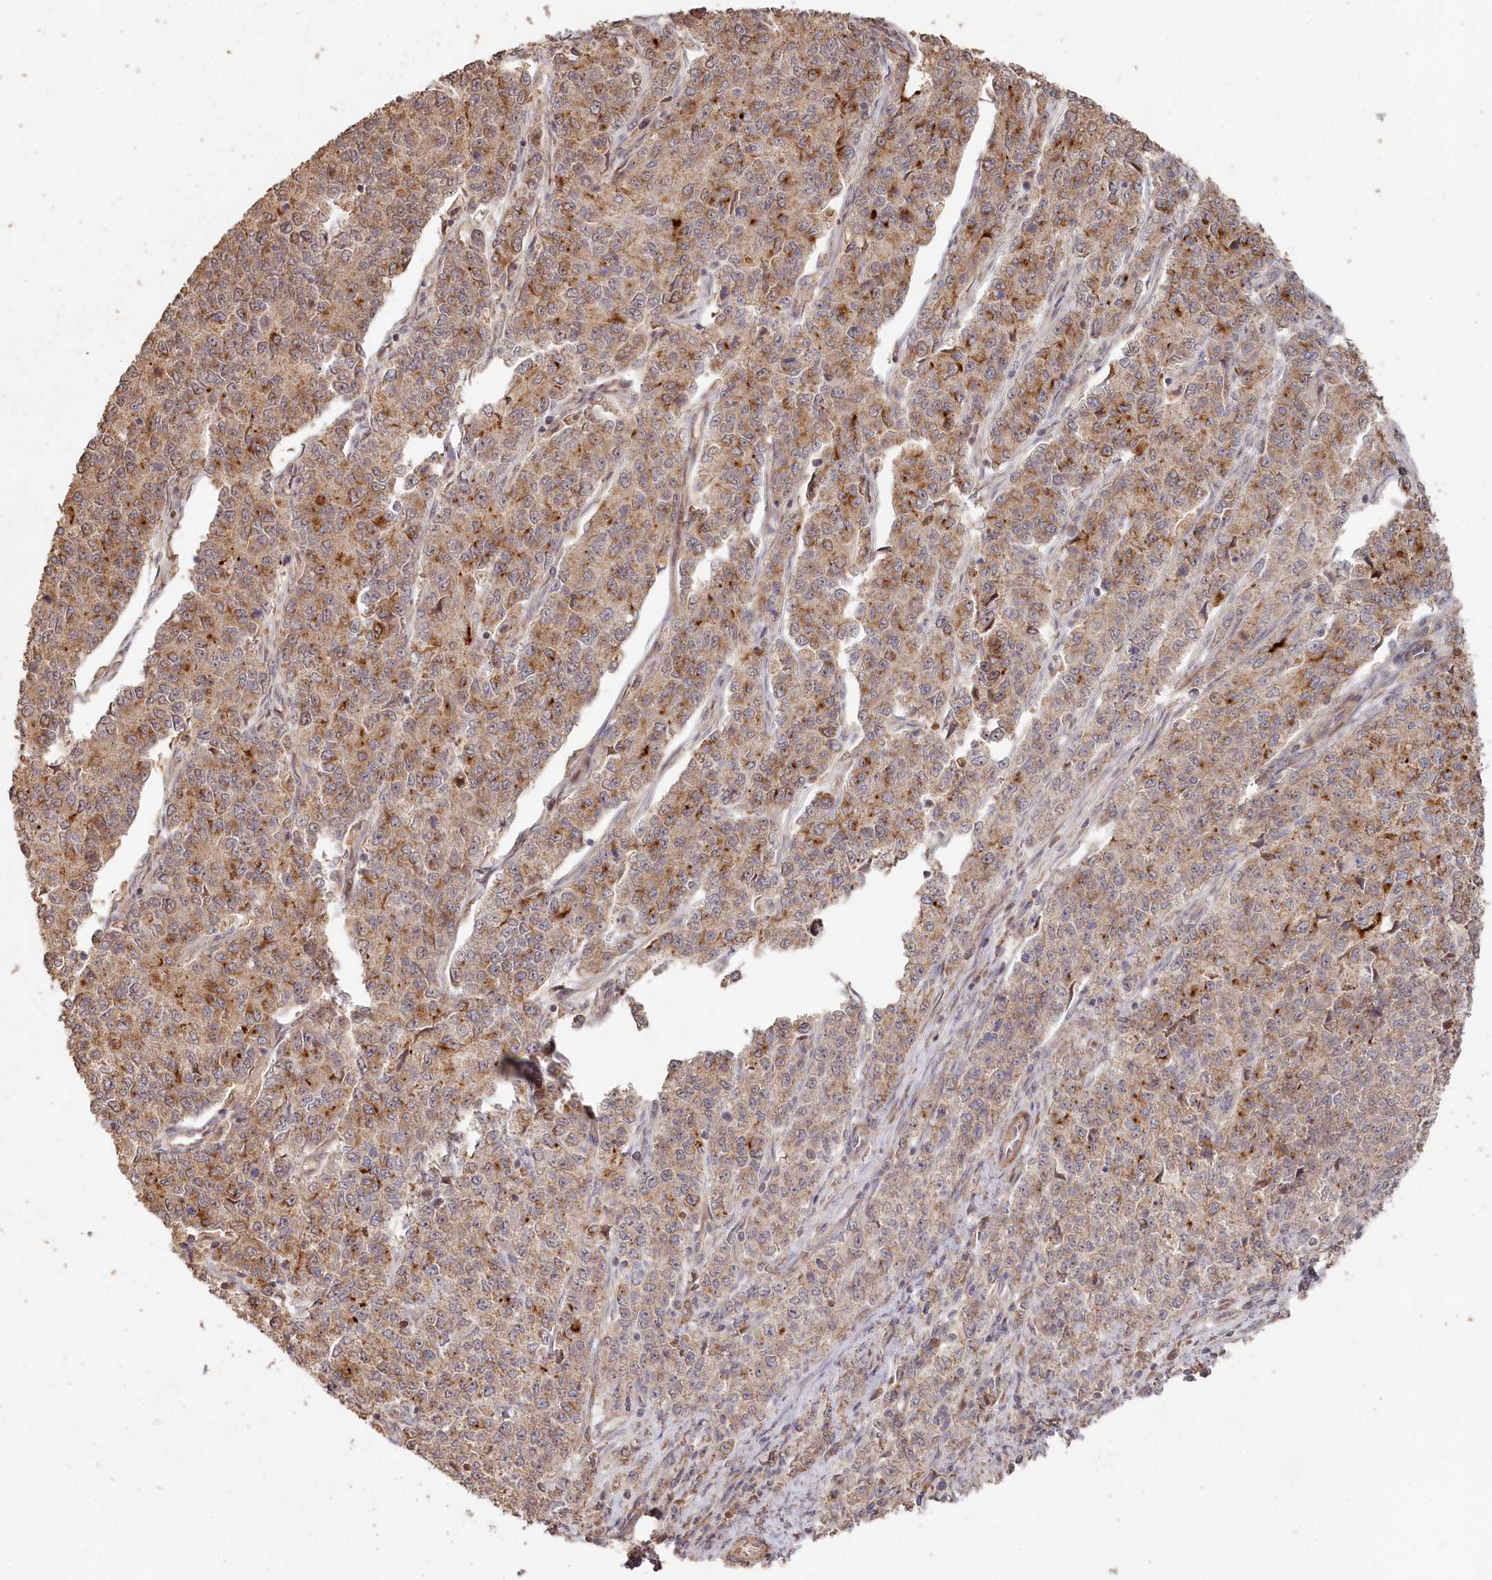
{"staining": {"intensity": "moderate", "quantity": ">75%", "location": "cytoplasmic/membranous"}, "tissue": "endometrial cancer", "cell_type": "Tumor cells", "image_type": "cancer", "snomed": [{"axis": "morphology", "description": "Adenocarcinoma, NOS"}, {"axis": "topography", "description": "Endometrium"}], "caption": "Adenocarcinoma (endometrial) tissue reveals moderate cytoplasmic/membranous expression in approximately >75% of tumor cells", "gene": "HAL", "patient": {"sex": "female", "age": 50}}